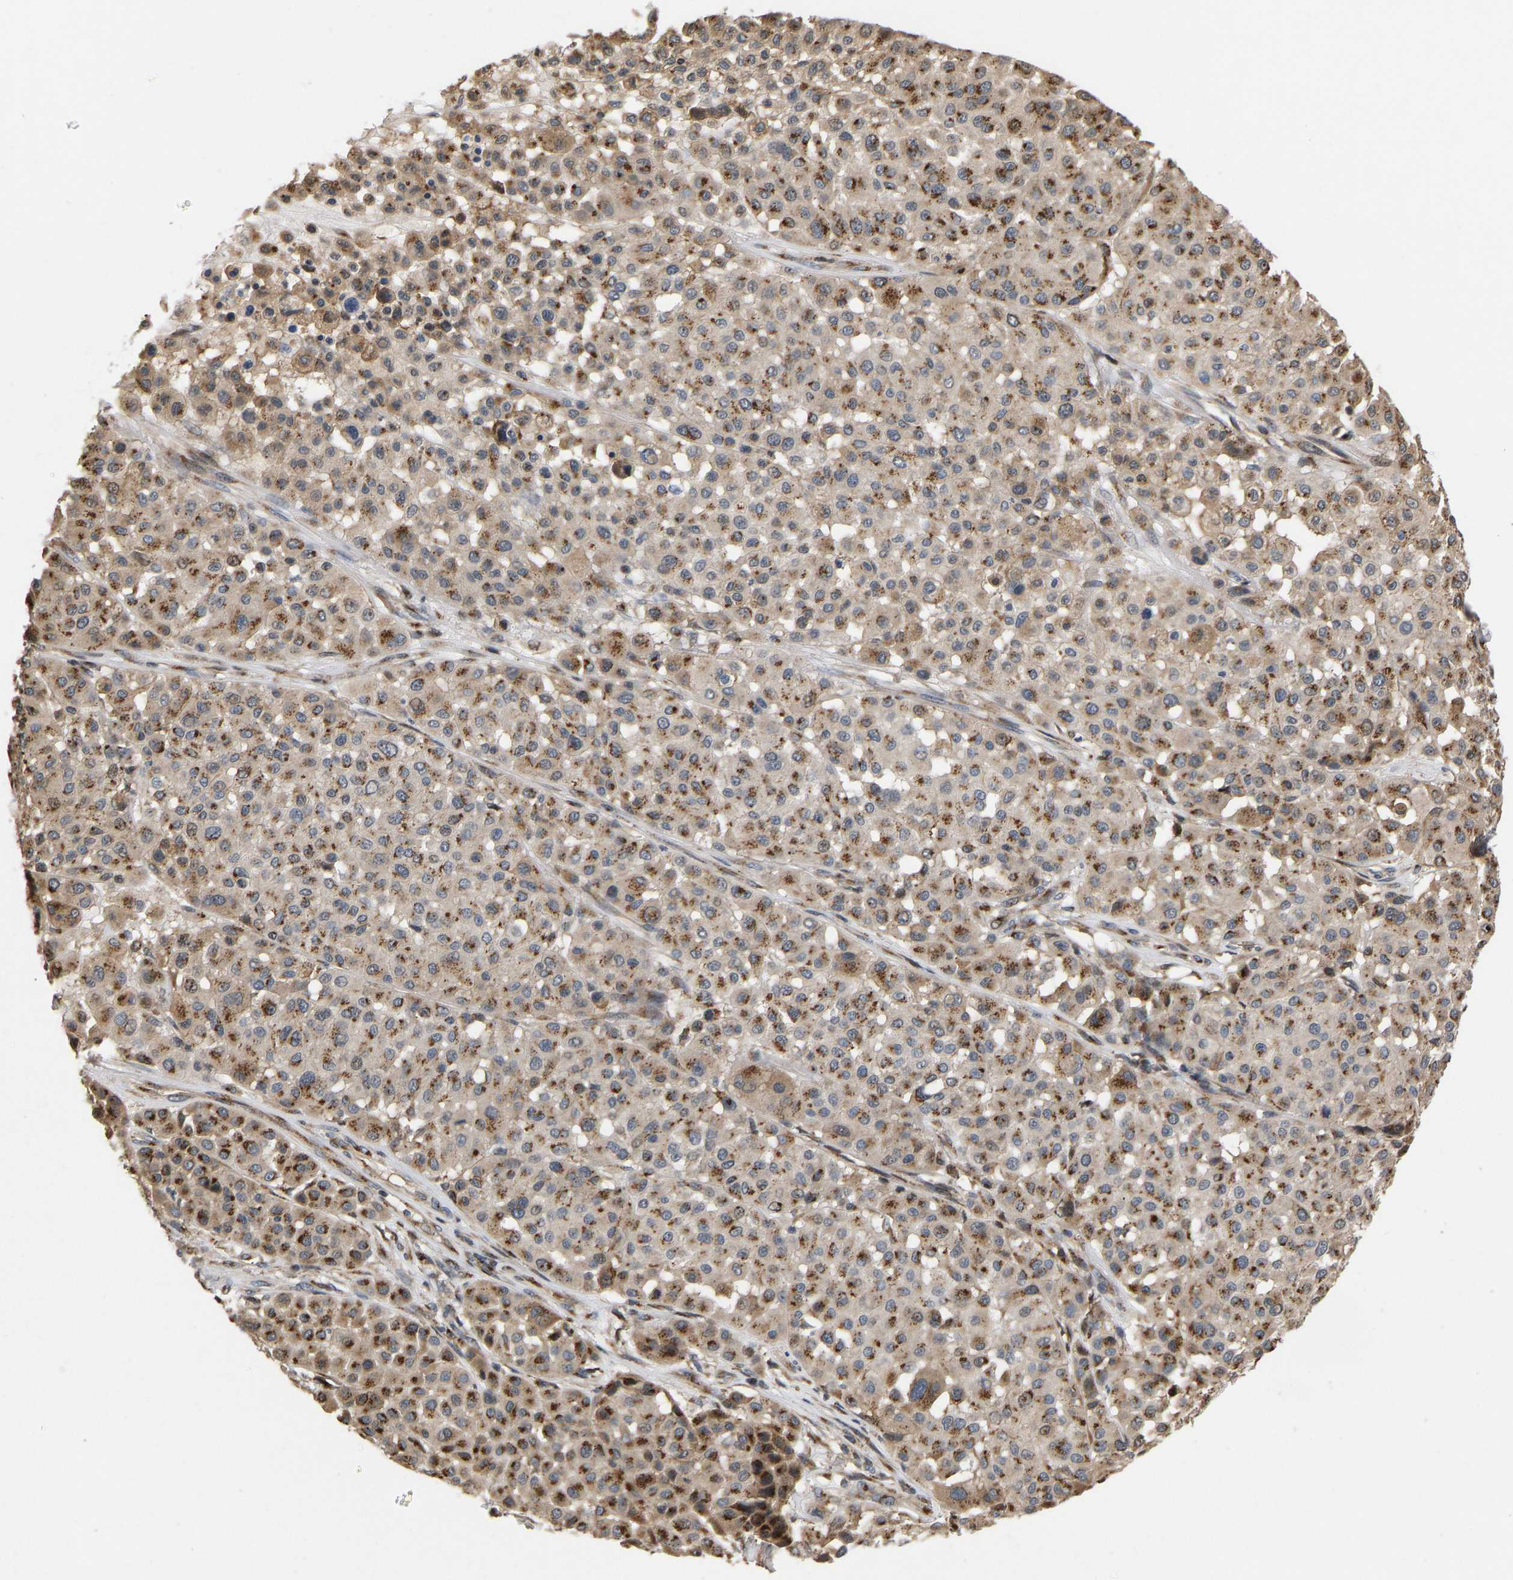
{"staining": {"intensity": "strong", "quantity": ">75%", "location": "cytoplasmic/membranous"}, "tissue": "melanoma", "cell_type": "Tumor cells", "image_type": "cancer", "snomed": [{"axis": "morphology", "description": "Malignant melanoma, Metastatic site"}, {"axis": "topography", "description": "Soft tissue"}], "caption": "Tumor cells display high levels of strong cytoplasmic/membranous staining in approximately >75% of cells in human melanoma. (IHC, brightfield microscopy, high magnification).", "gene": "YIPF4", "patient": {"sex": "male", "age": 41}}